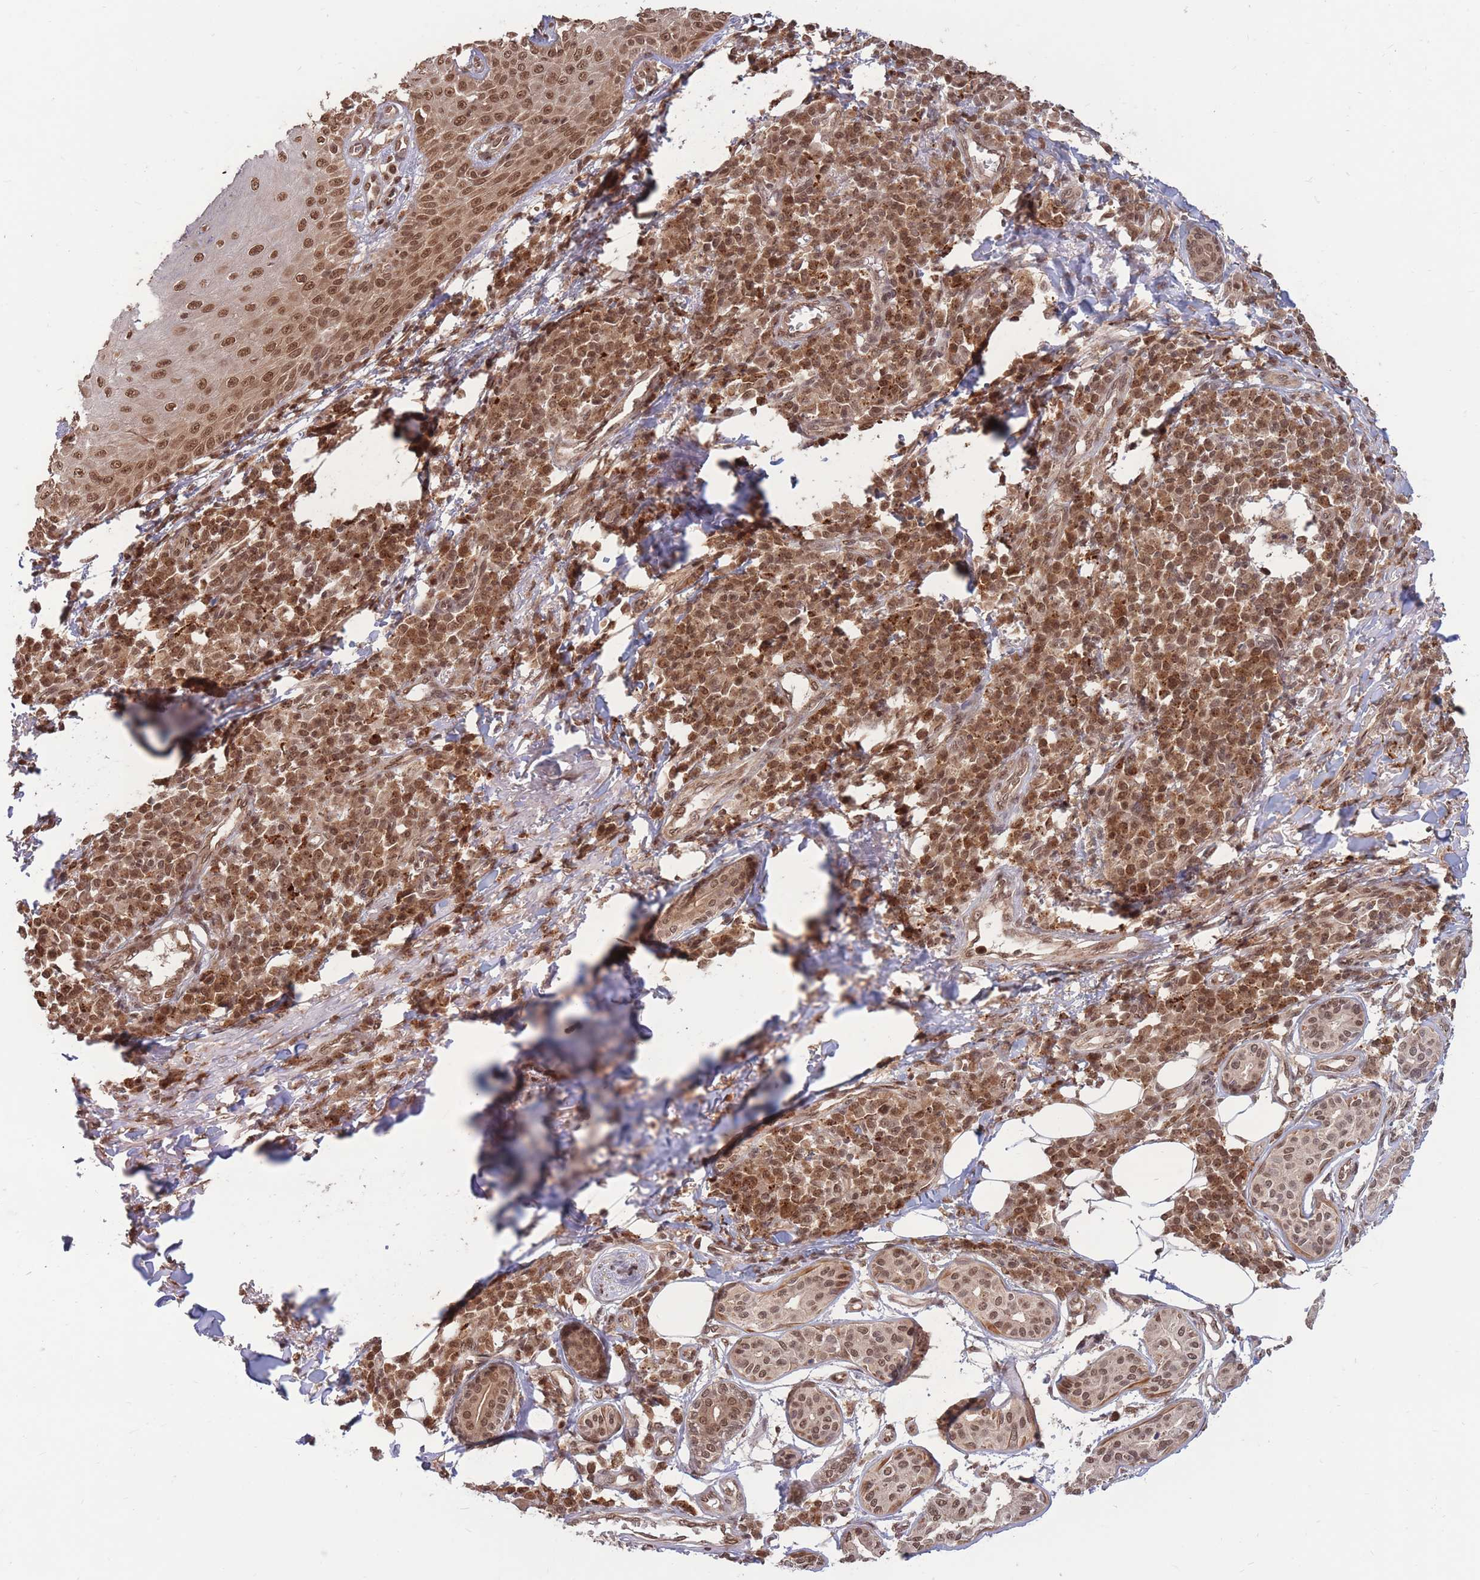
{"staining": {"intensity": "moderate", "quantity": ">75%", "location": "cytoplasmic/membranous,nuclear"}, "tissue": "skin cancer", "cell_type": "Tumor cells", "image_type": "cancer", "snomed": [{"axis": "morphology", "description": "Squamous cell carcinoma, NOS"}, {"axis": "topography", "description": "Skin"}], "caption": "A histopathology image showing moderate cytoplasmic/membranous and nuclear positivity in about >75% of tumor cells in squamous cell carcinoma (skin), as visualized by brown immunohistochemical staining.", "gene": "SRA1", "patient": {"sex": "male", "age": 71}}